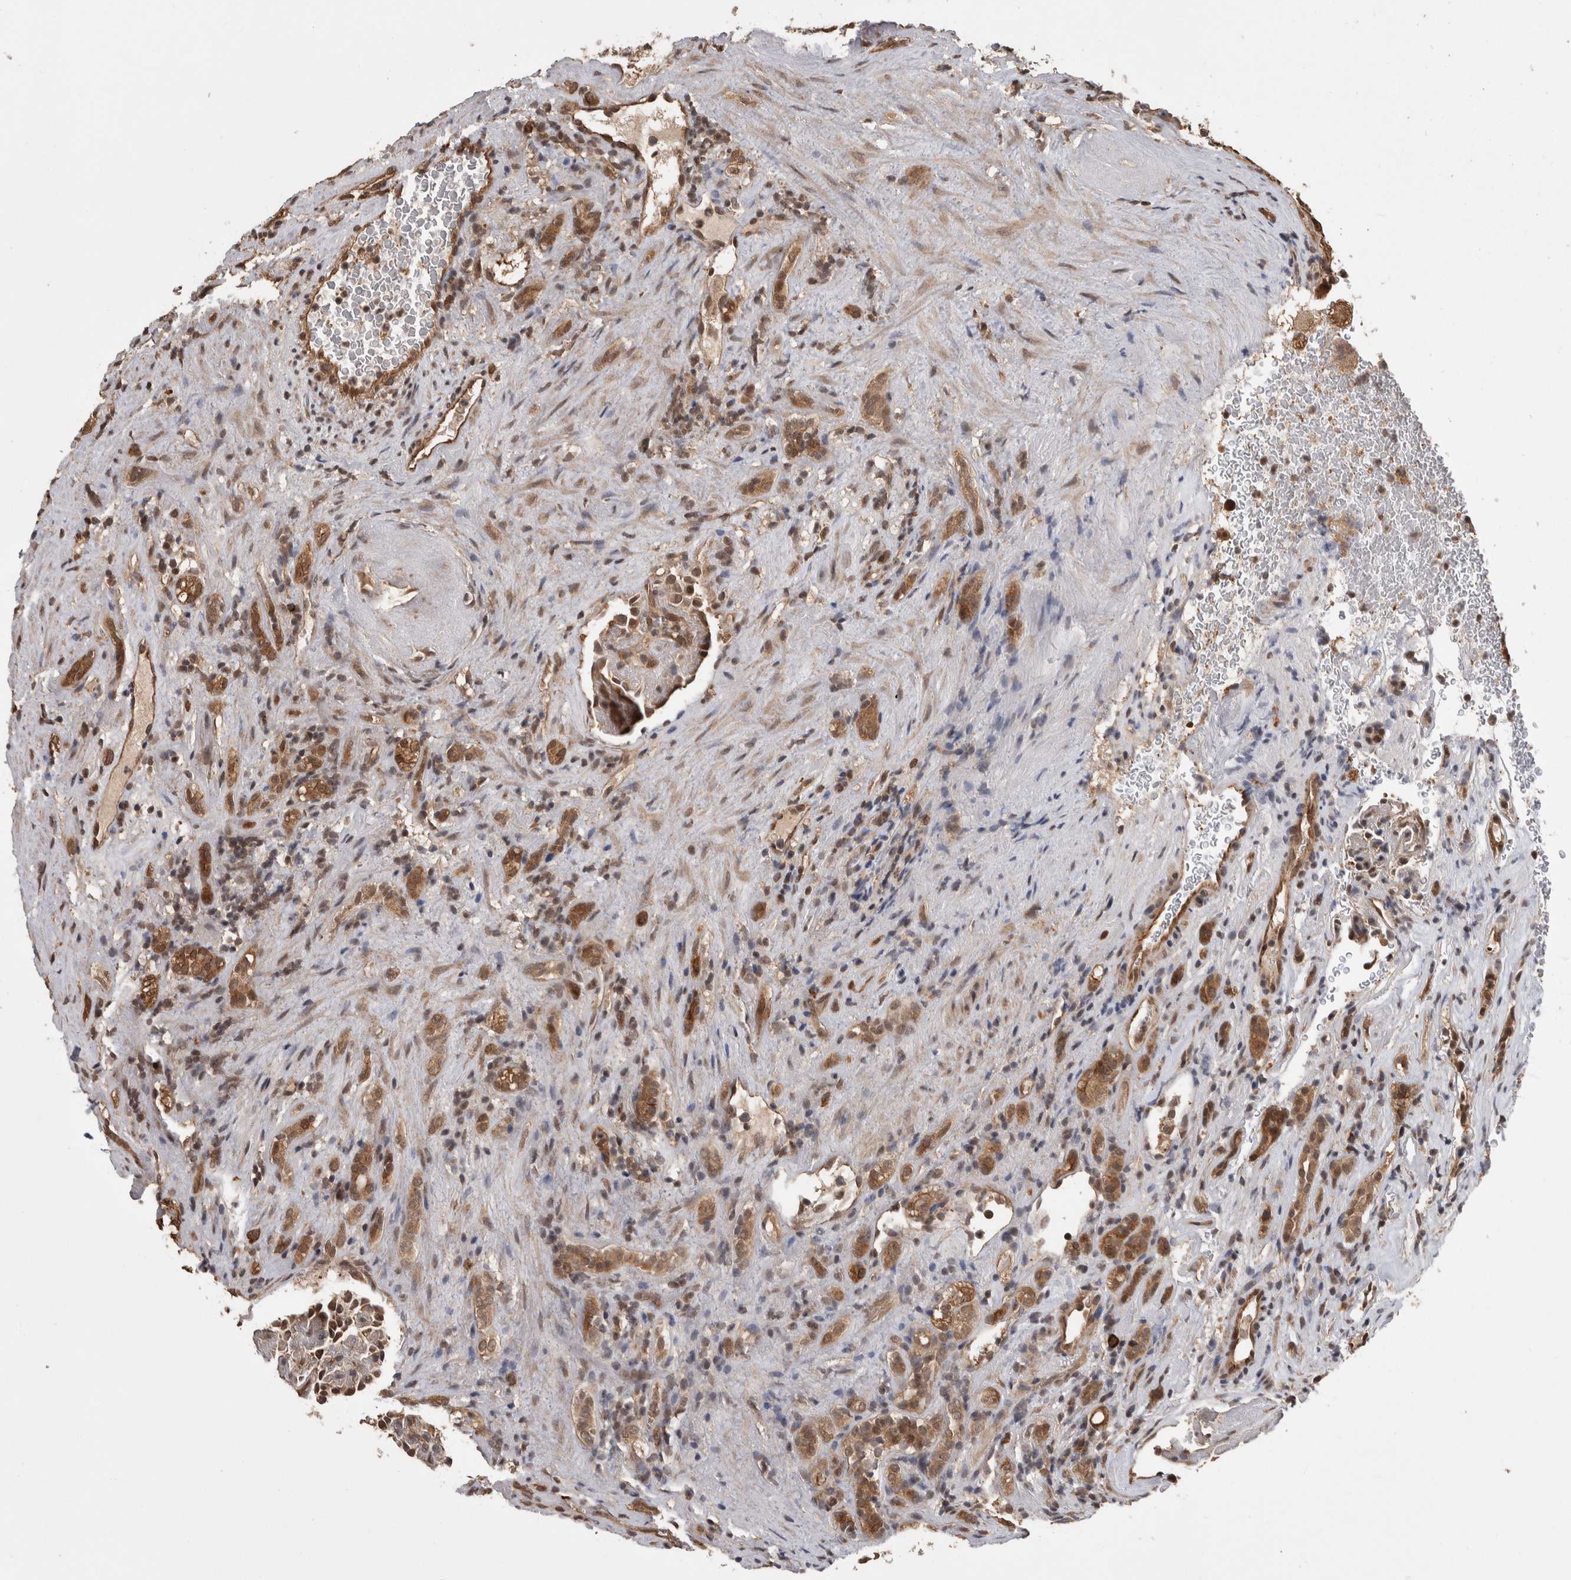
{"staining": {"intensity": "moderate", "quantity": ">75%", "location": "cytoplasmic/membranous"}, "tissue": "renal cancer", "cell_type": "Tumor cells", "image_type": "cancer", "snomed": [{"axis": "morphology", "description": "Normal tissue, NOS"}, {"axis": "morphology", "description": "Adenocarcinoma, NOS"}, {"axis": "topography", "description": "Kidney"}], "caption": "This is an image of immunohistochemistry staining of renal cancer (adenocarcinoma), which shows moderate staining in the cytoplasmic/membranous of tumor cells.", "gene": "ZNF592", "patient": {"sex": "female", "age": 72}}